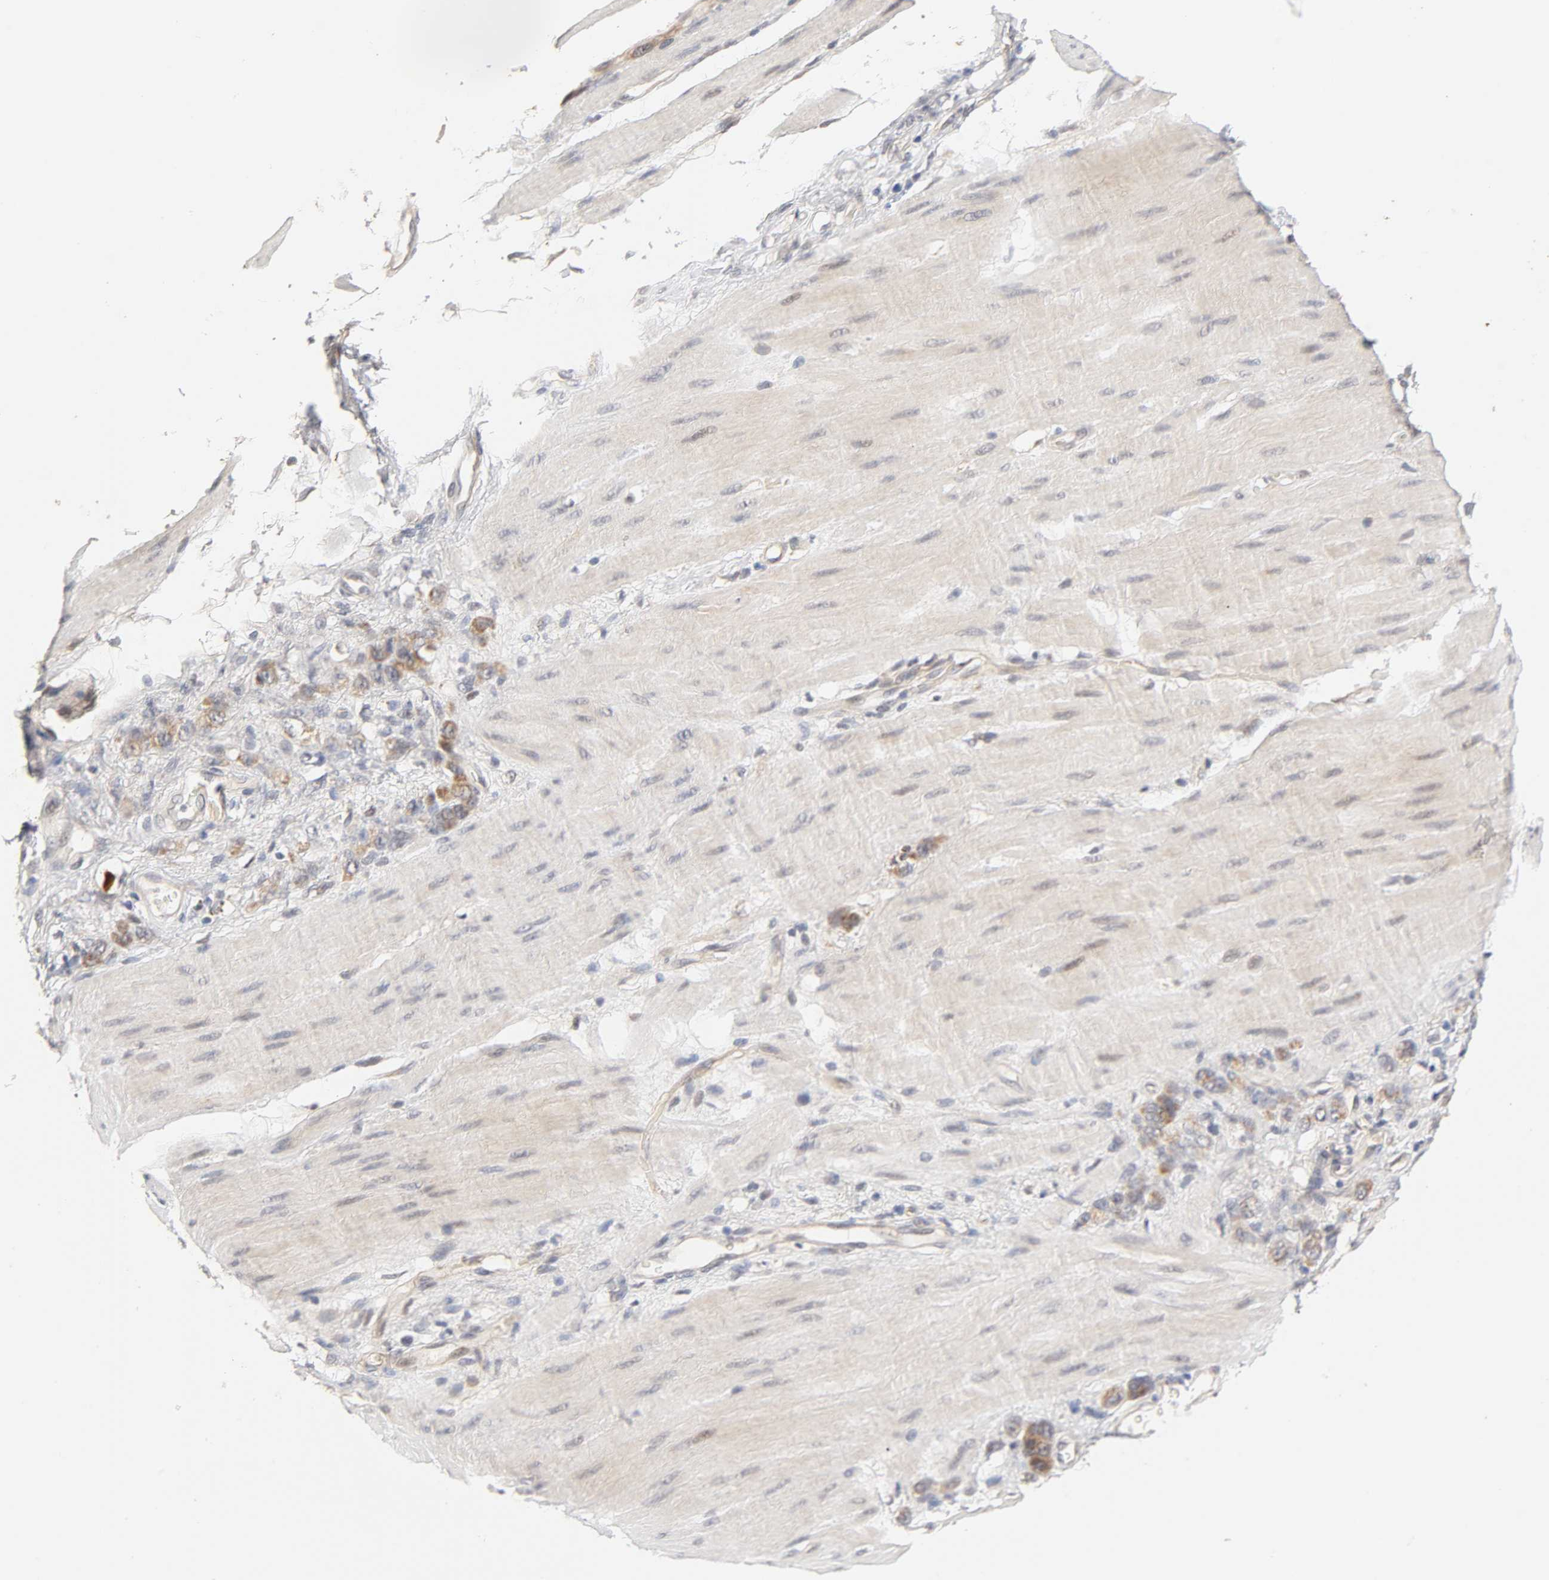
{"staining": {"intensity": "moderate", "quantity": ">75%", "location": "cytoplasmic/membranous"}, "tissue": "stomach cancer", "cell_type": "Tumor cells", "image_type": "cancer", "snomed": [{"axis": "morphology", "description": "Adenocarcinoma, NOS"}, {"axis": "topography", "description": "Stomach"}], "caption": "This histopathology image shows adenocarcinoma (stomach) stained with immunohistochemistry (IHC) to label a protein in brown. The cytoplasmic/membranous of tumor cells show moderate positivity for the protein. Nuclei are counter-stained blue.", "gene": "GSTZ1", "patient": {"sex": "male", "age": 82}}